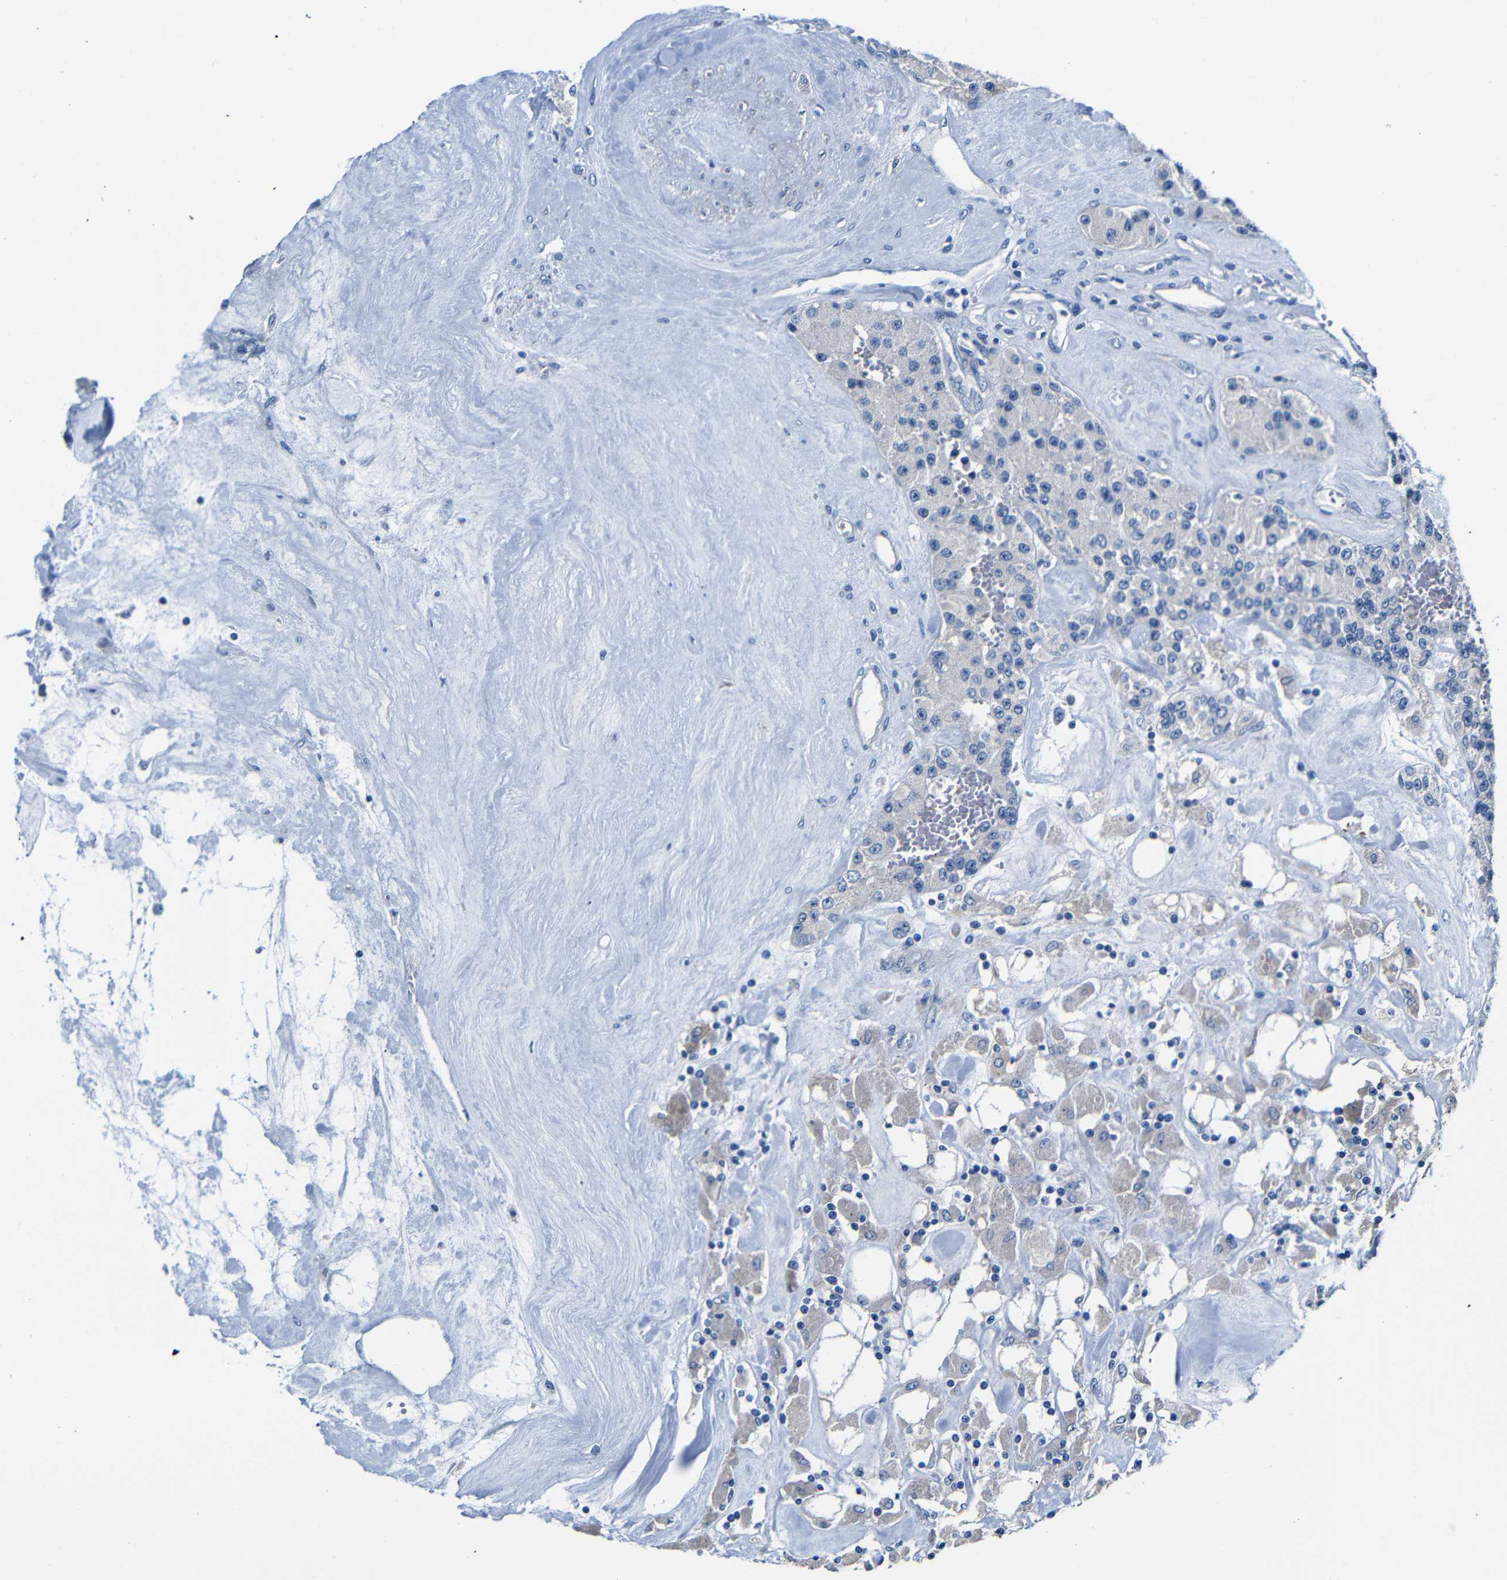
{"staining": {"intensity": "negative", "quantity": "none", "location": "none"}, "tissue": "carcinoid", "cell_type": "Tumor cells", "image_type": "cancer", "snomed": [{"axis": "morphology", "description": "Carcinoid, malignant, NOS"}, {"axis": "topography", "description": "Pancreas"}], "caption": "Immunohistochemistry (IHC) micrograph of carcinoid stained for a protein (brown), which displays no positivity in tumor cells.", "gene": "TNFAIP1", "patient": {"sex": "male", "age": 41}}